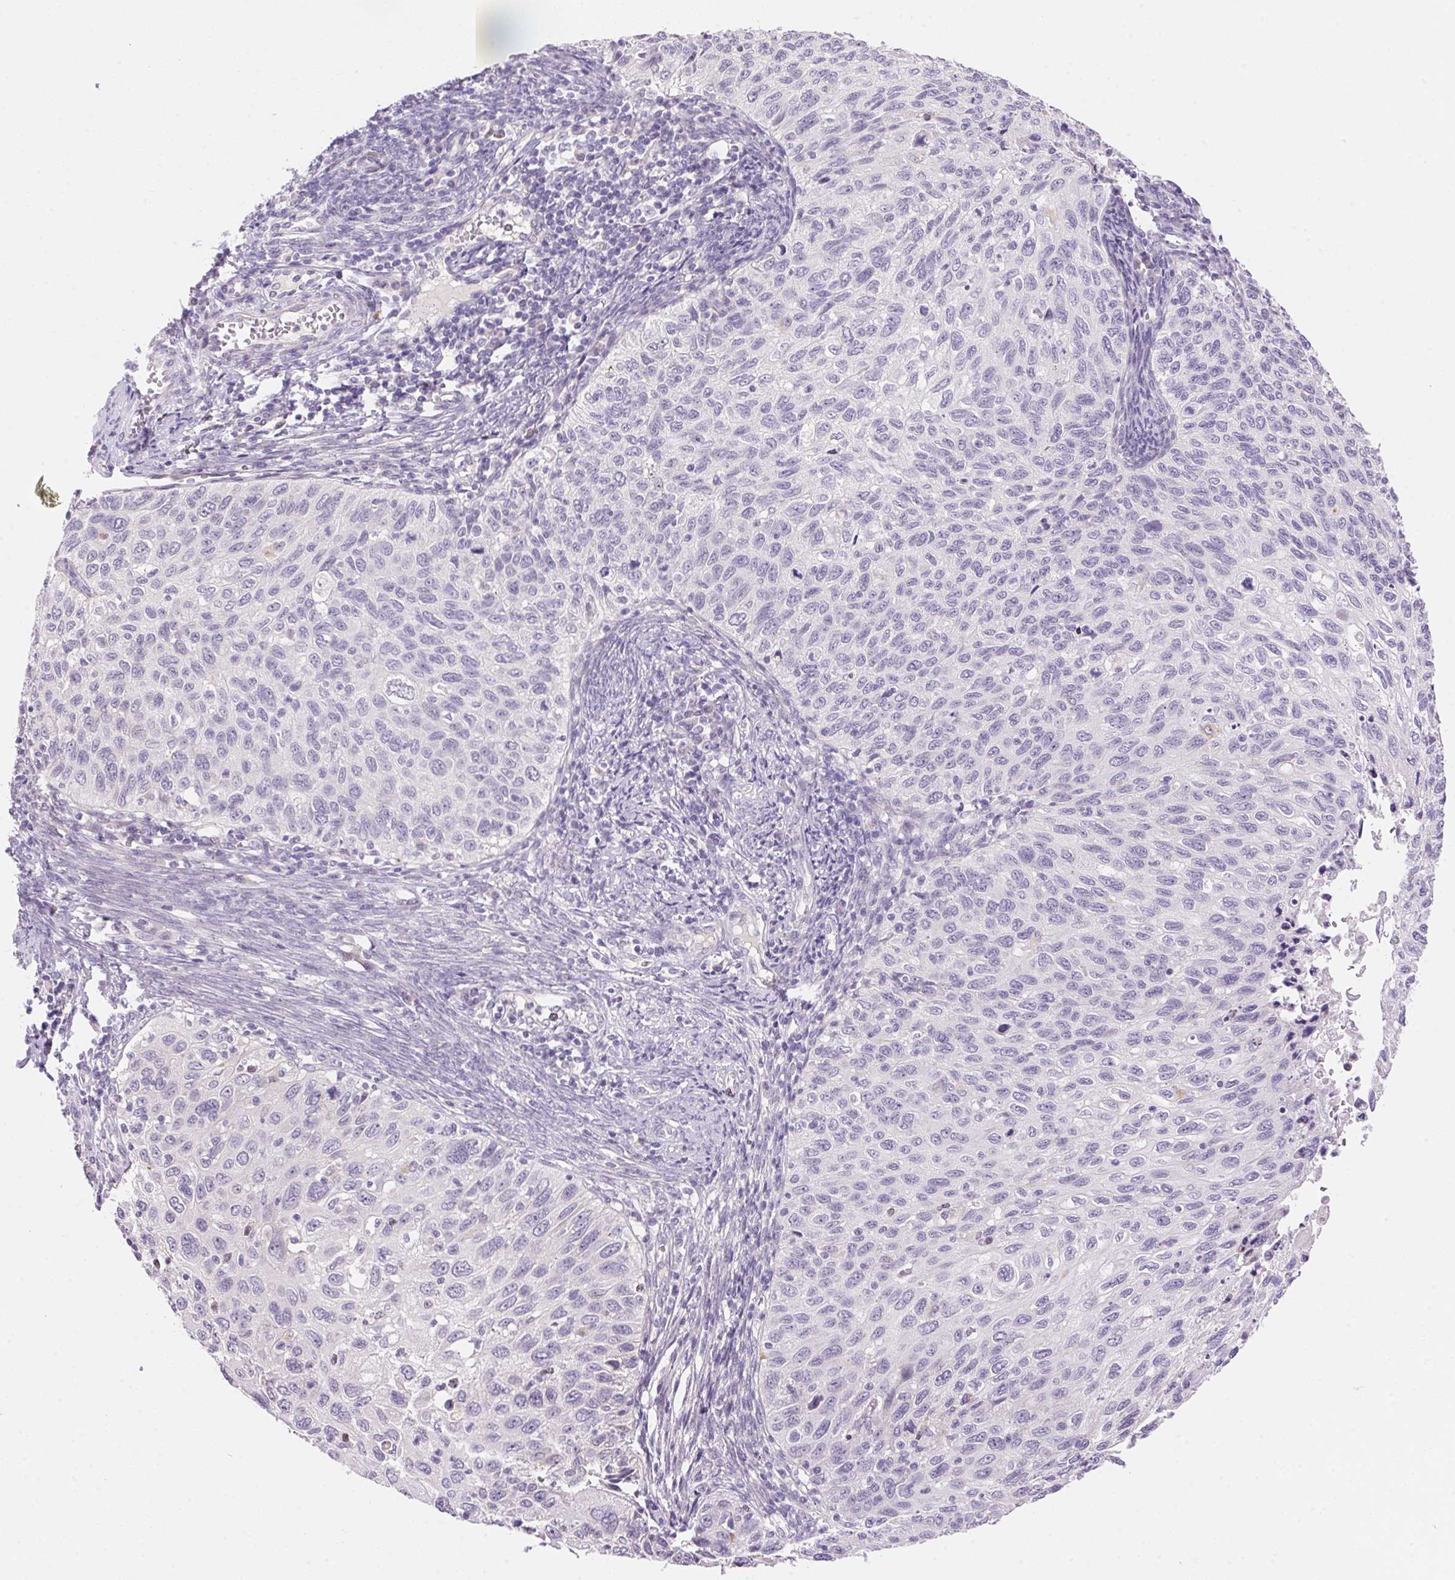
{"staining": {"intensity": "negative", "quantity": "none", "location": "none"}, "tissue": "cervical cancer", "cell_type": "Tumor cells", "image_type": "cancer", "snomed": [{"axis": "morphology", "description": "Squamous cell carcinoma, NOS"}, {"axis": "topography", "description": "Cervix"}], "caption": "DAB immunohistochemical staining of human squamous cell carcinoma (cervical) displays no significant staining in tumor cells.", "gene": "TEKT1", "patient": {"sex": "female", "age": 70}}